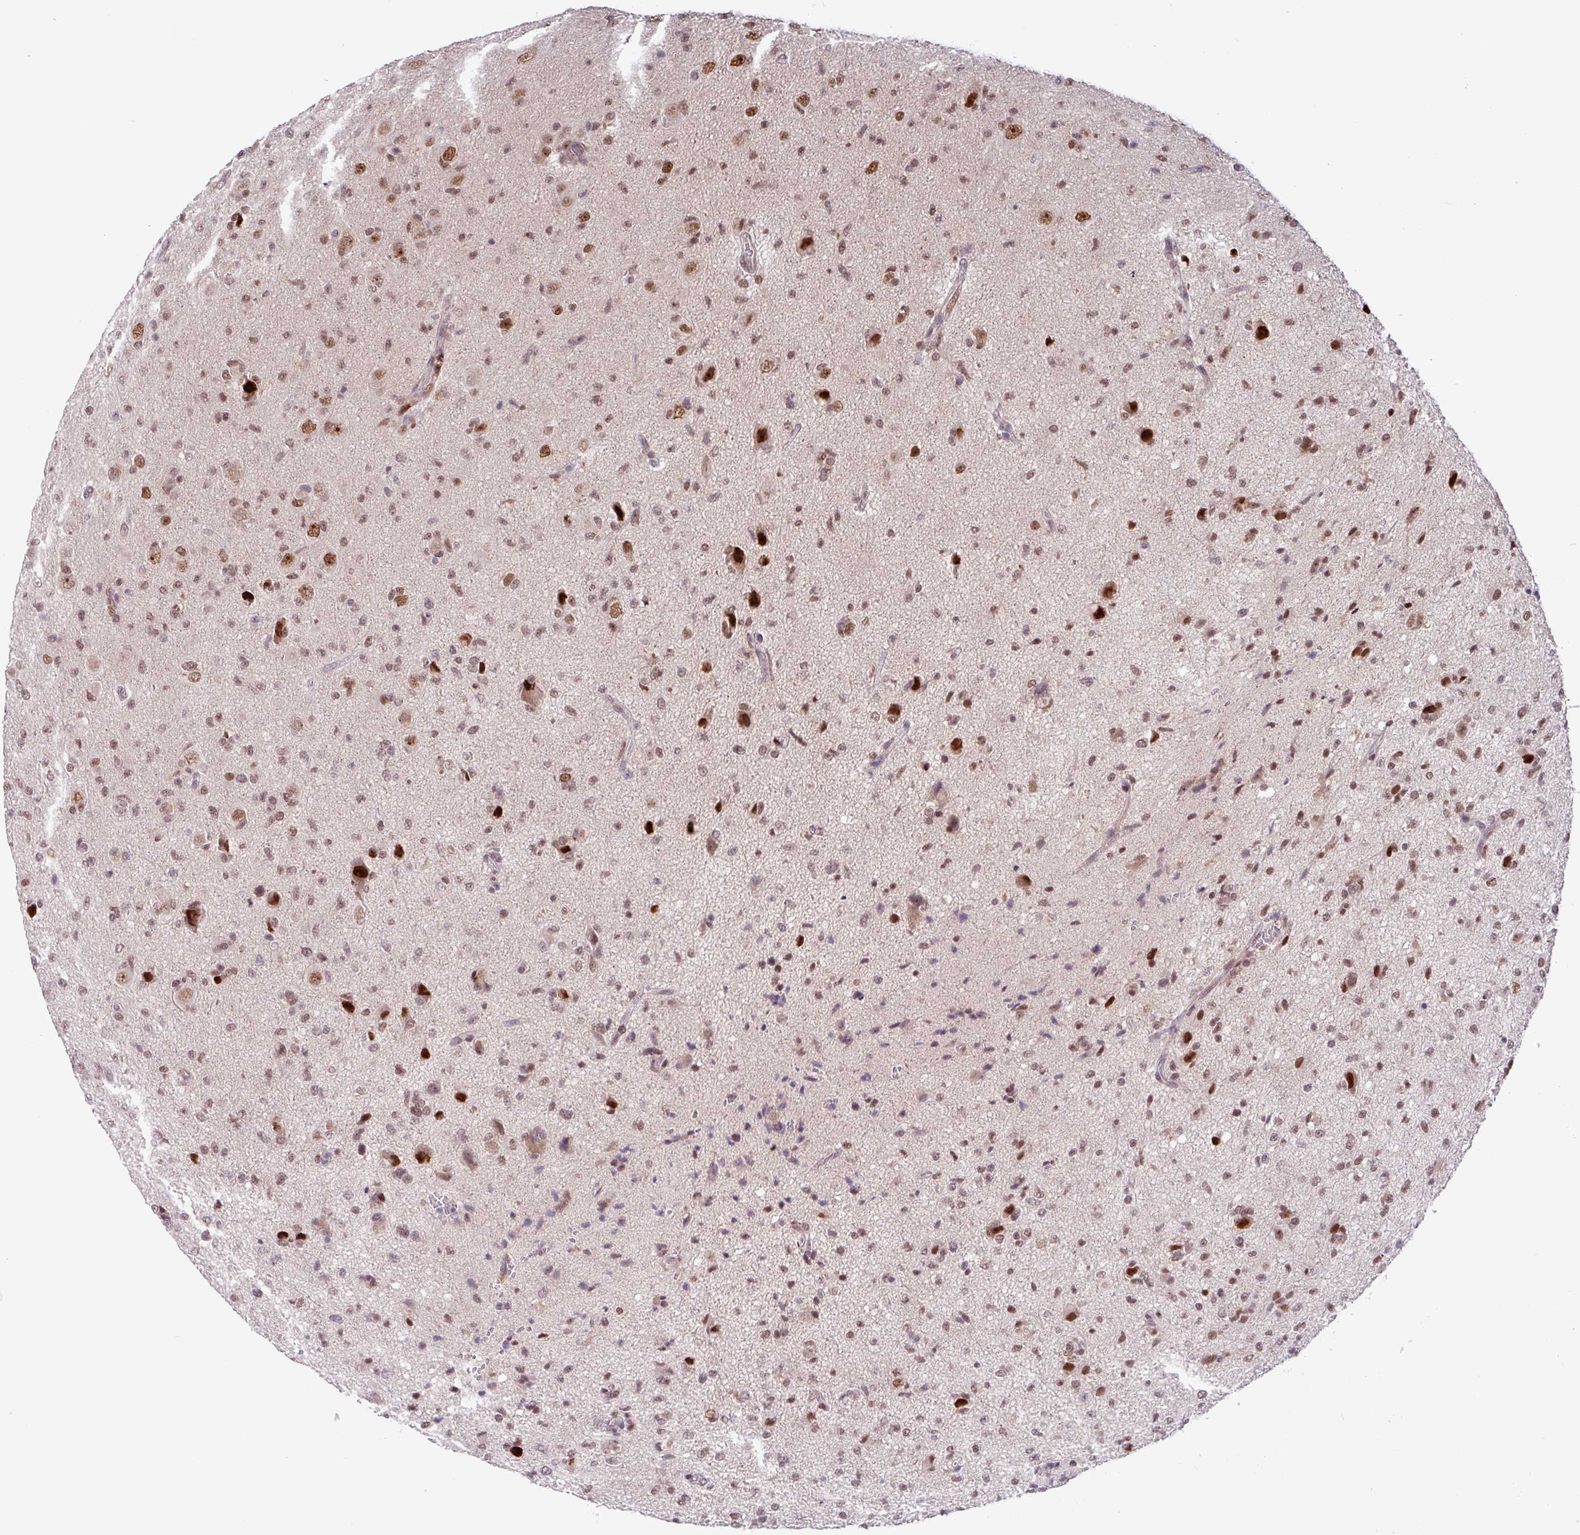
{"staining": {"intensity": "moderate", "quantity": "25%-75%", "location": "nuclear"}, "tissue": "glioma", "cell_type": "Tumor cells", "image_type": "cancer", "snomed": [{"axis": "morphology", "description": "Glioma, malignant, High grade"}, {"axis": "topography", "description": "Brain"}], "caption": "Immunohistochemical staining of glioma exhibits medium levels of moderate nuclear protein staining in about 25%-75% of tumor cells.", "gene": "BRD3", "patient": {"sex": "female", "age": 57}}